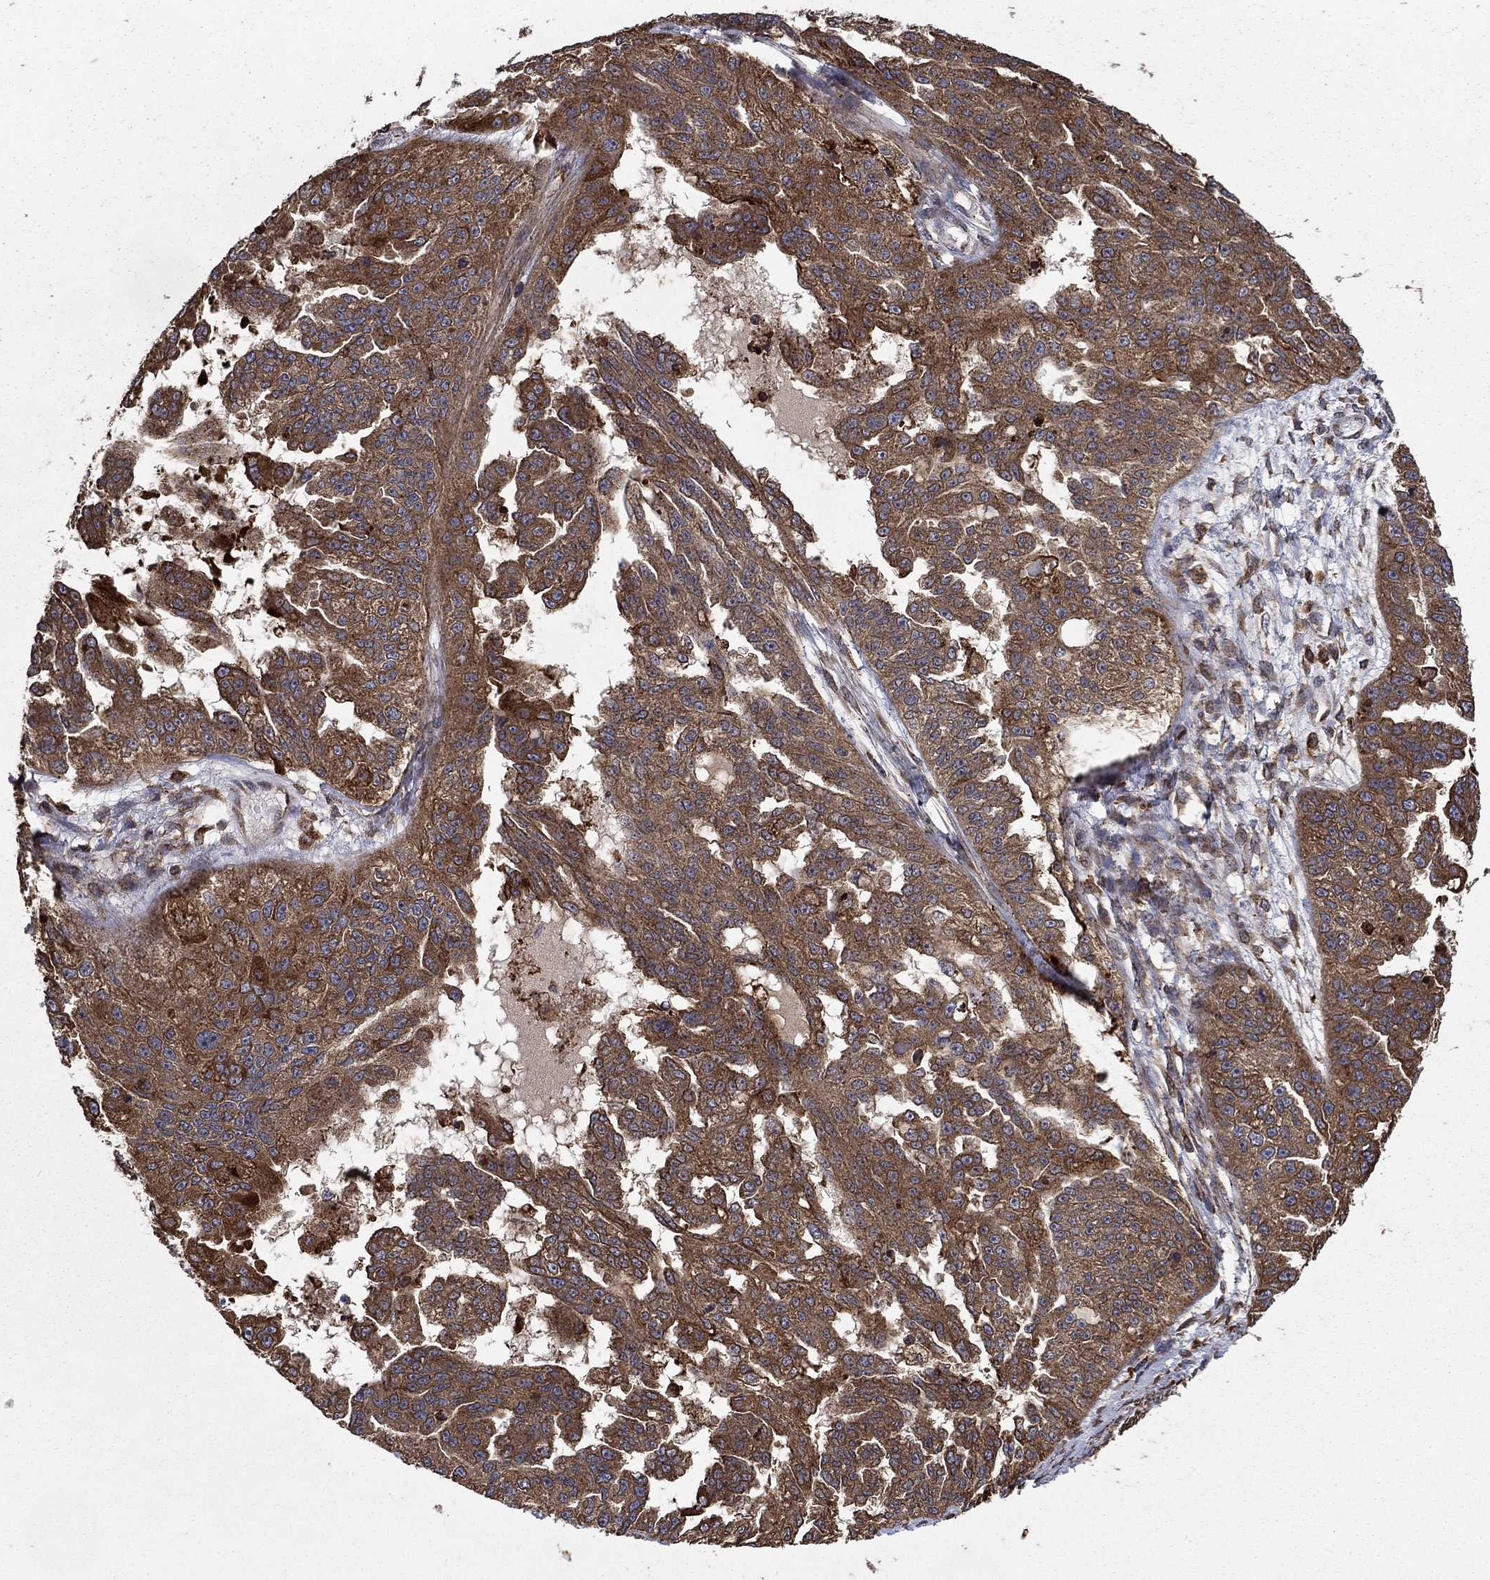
{"staining": {"intensity": "strong", "quantity": ">75%", "location": "cytoplasmic/membranous"}, "tissue": "ovarian cancer", "cell_type": "Tumor cells", "image_type": "cancer", "snomed": [{"axis": "morphology", "description": "Cystadenocarcinoma, serous, NOS"}, {"axis": "topography", "description": "Ovary"}], "caption": "Tumor cells reveal high levels of strong cytoplasmic/membranous staining in about >75% of cells in serous cystadenocarcinoma (ovarian).", "gene": "BABAM2", "patient": {"sex": "female", "age": 58}}